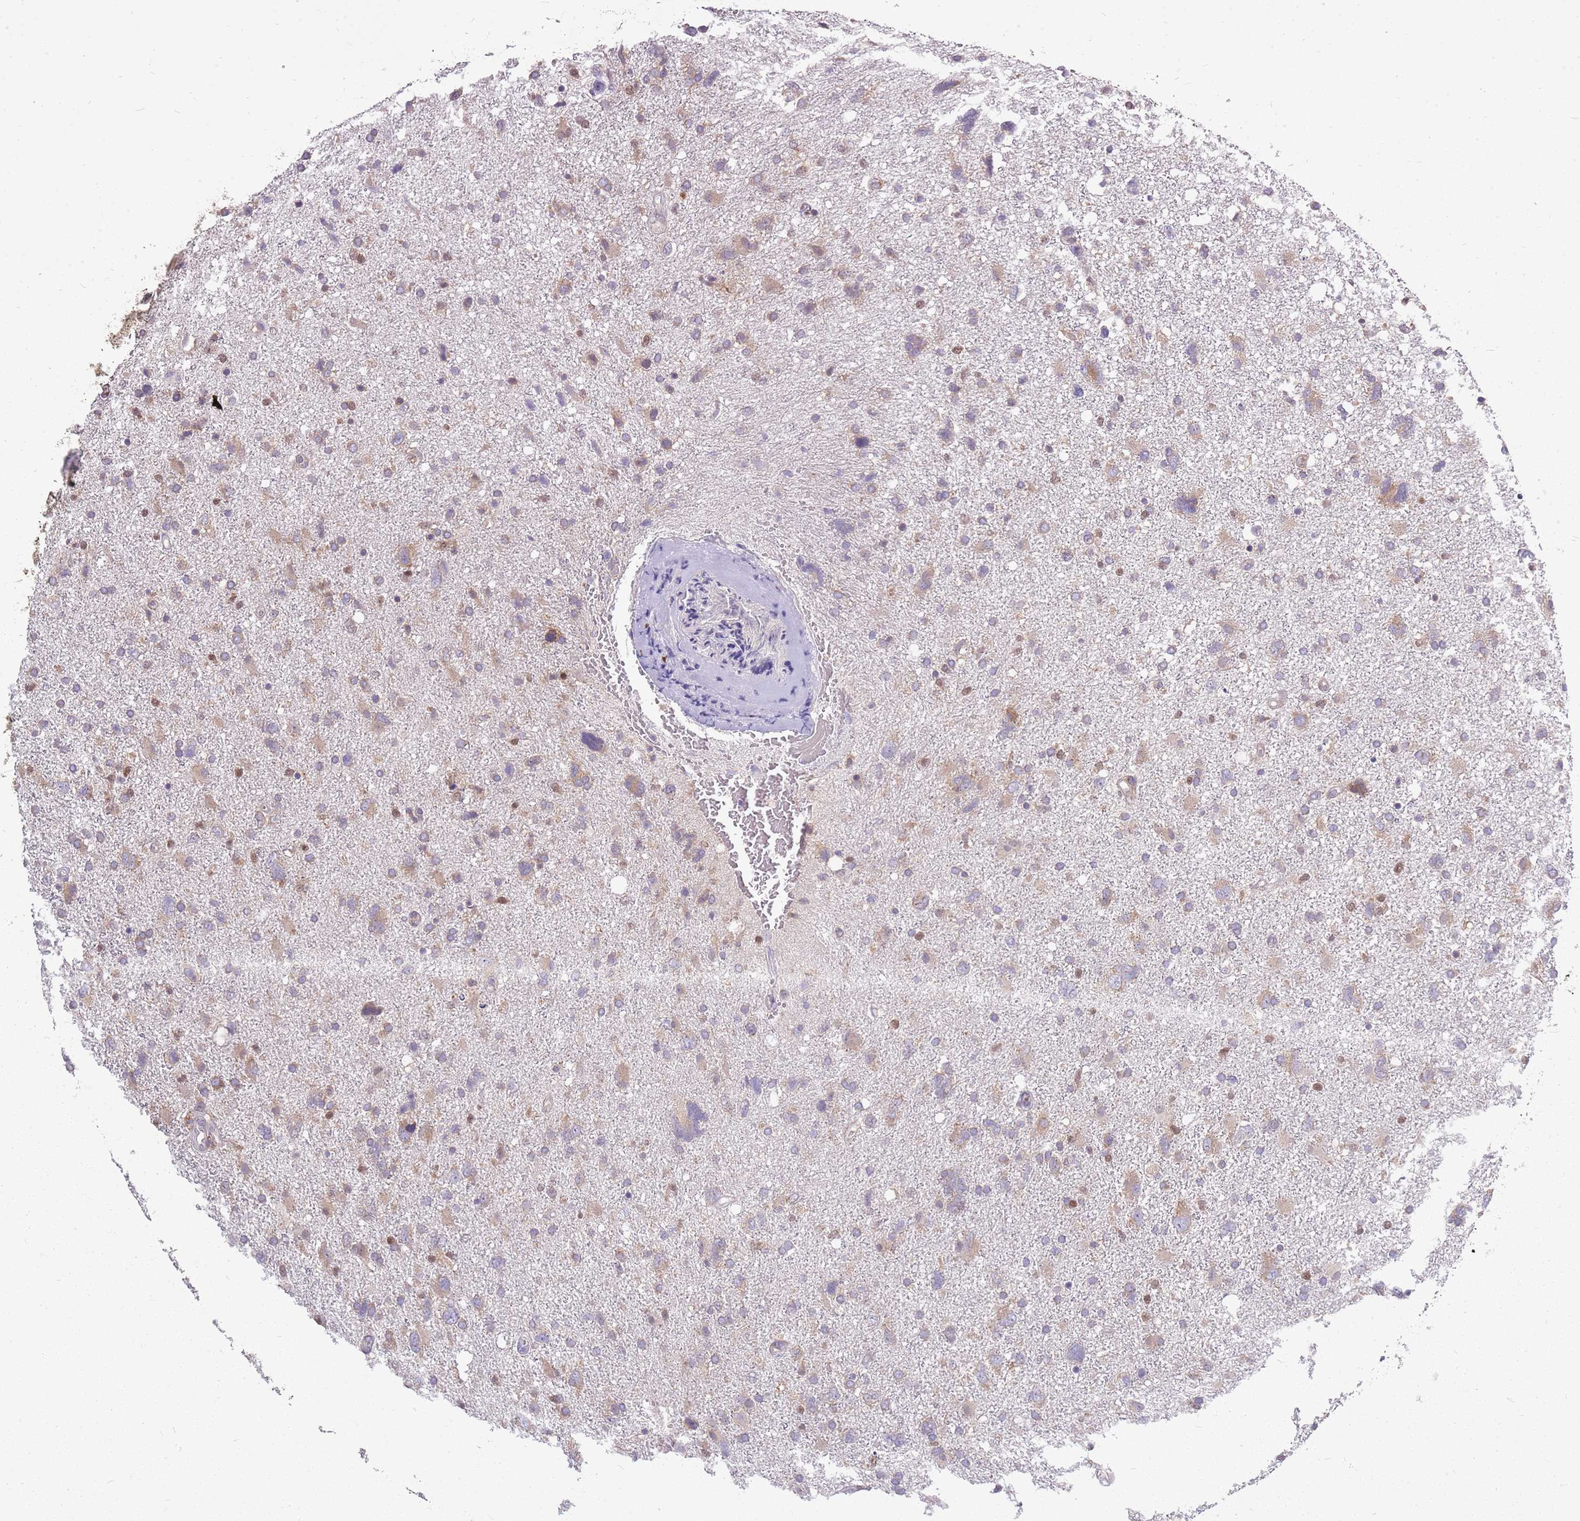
{"staining": {"intensity": "weak", "quantity": "25%-75%", "location": "cytoplasmic/membranous"}, "tissue": "glioma", "cell_type": "Tumor cells", "image_type": "cancer", "snomed": [{"axis": "morphology", "description": "Glioma, malignant, High grade"}, {"axis": "topography", "description": "Brain"}], "caption": "Weak cytoplasmic/membranous staining for a protein is appreciated in about 25%-75% of tumor cells of glioma using IHC.", "gene": "PPP1R27", "patient": {"sex": "male", "age": 61}}